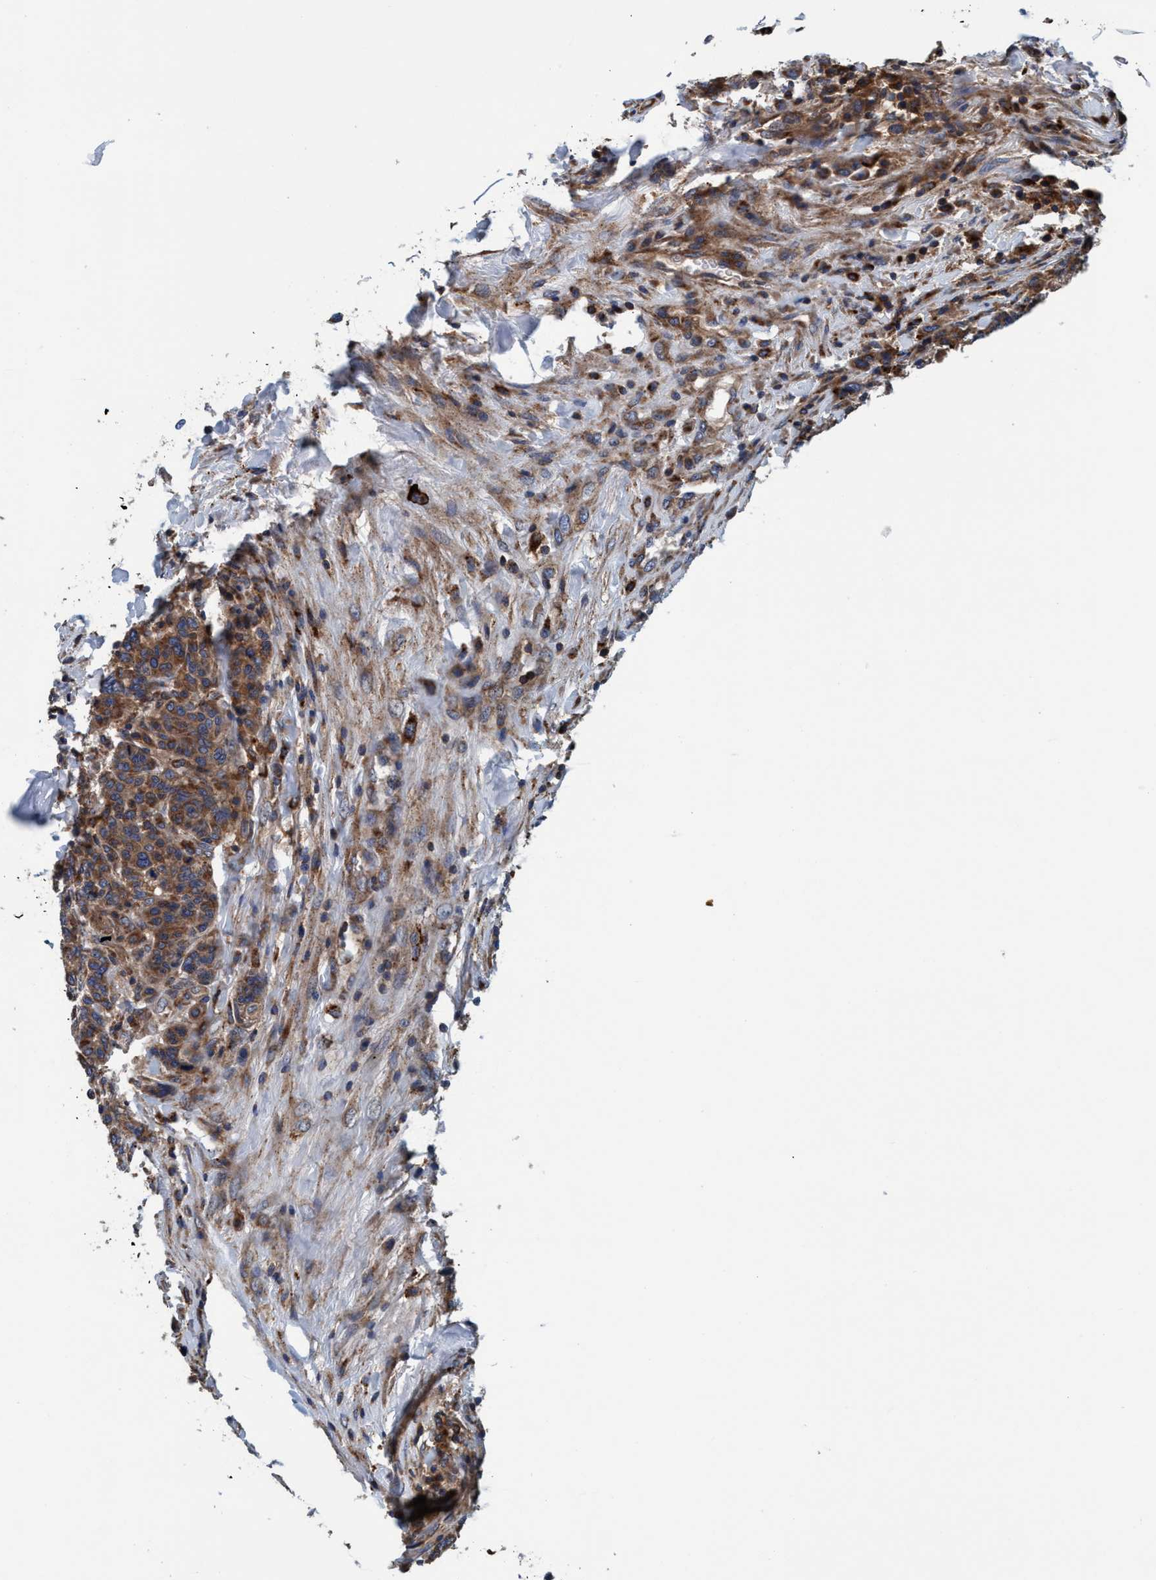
{"staining": {"intensity": "moderate", "quantity": ">75%", "location": "cytoplasmic/membranous"}, "tissue": "breast cancer", "cell_type": "Tumor cells", "image_type": "cancer", "snomed": [{"axis": "morphology", "description": "Duct carcinoma"}, {"axis": "topography", "description": "Breast"}], "caption": "Protein expression analysis of breast intraductal carcinoma exhibits moderate cytoplasmic/membranous expression in about >75% of tumor cells.", "gene": "ENDOG", "patient": {"sex": "female", "age": 37}}